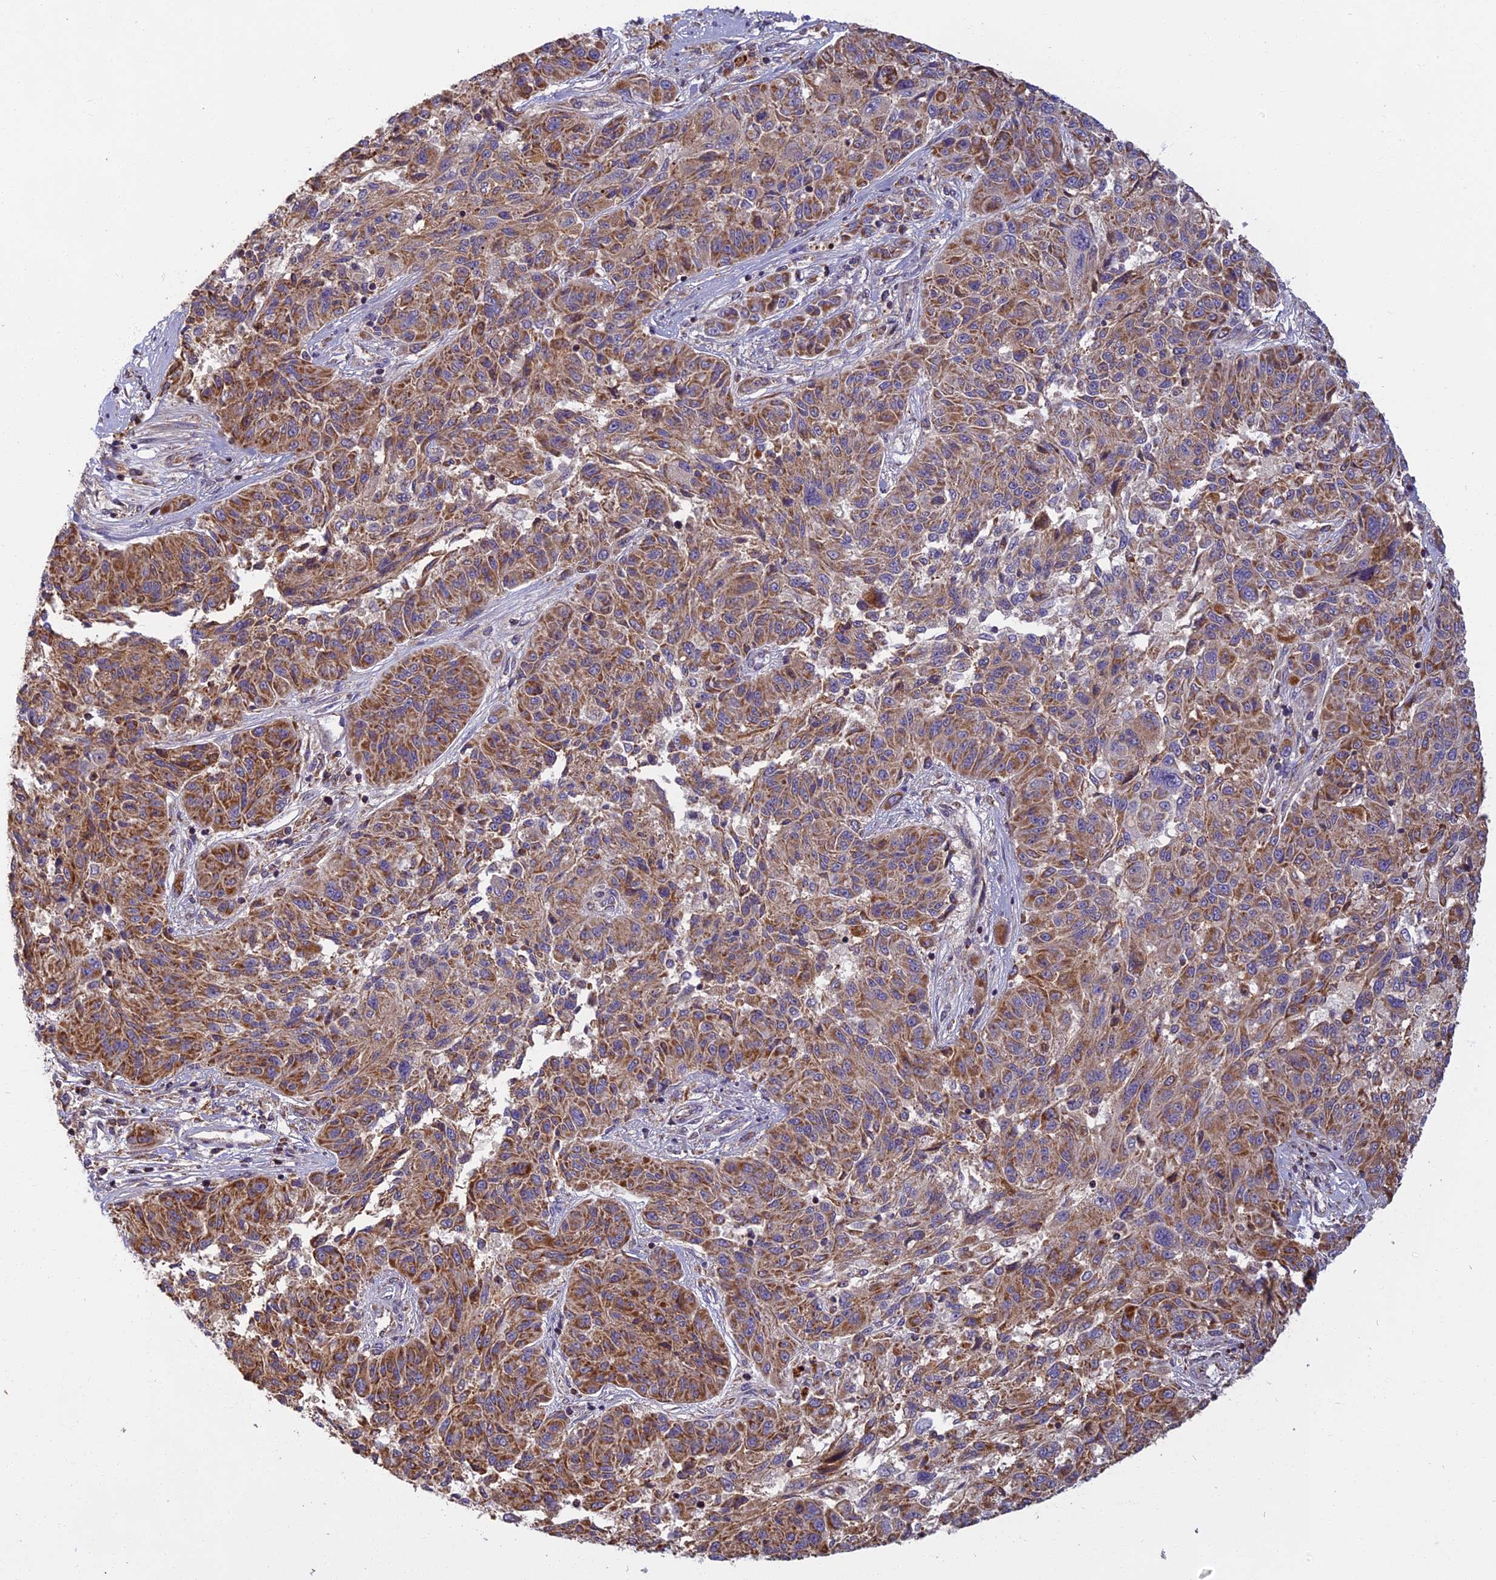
{"staining": {"intensity": "moderate", "quantity": ">75%", "location": "cytoplasmic/membranous"}, "tissue": "melanoma", "cell_type": "Tumor cells", "image_type": "cancer", "snomed": [{"axis": "morphology", "description": "Malignant melanoma, NOS"}, {"axis": "topography", "description": "Skin"}], "caption": "High-magnification brightfield microscopy of malignant melanoma stained with DAB (brown) and counterstained with hematoxylin (blue). tumor cells exhibit moderate cytoplasmic/membranous staining is seen in approximately>75% of cells.", "gene": "EDAR", "patient": {"sex": "male", "age": 53}}